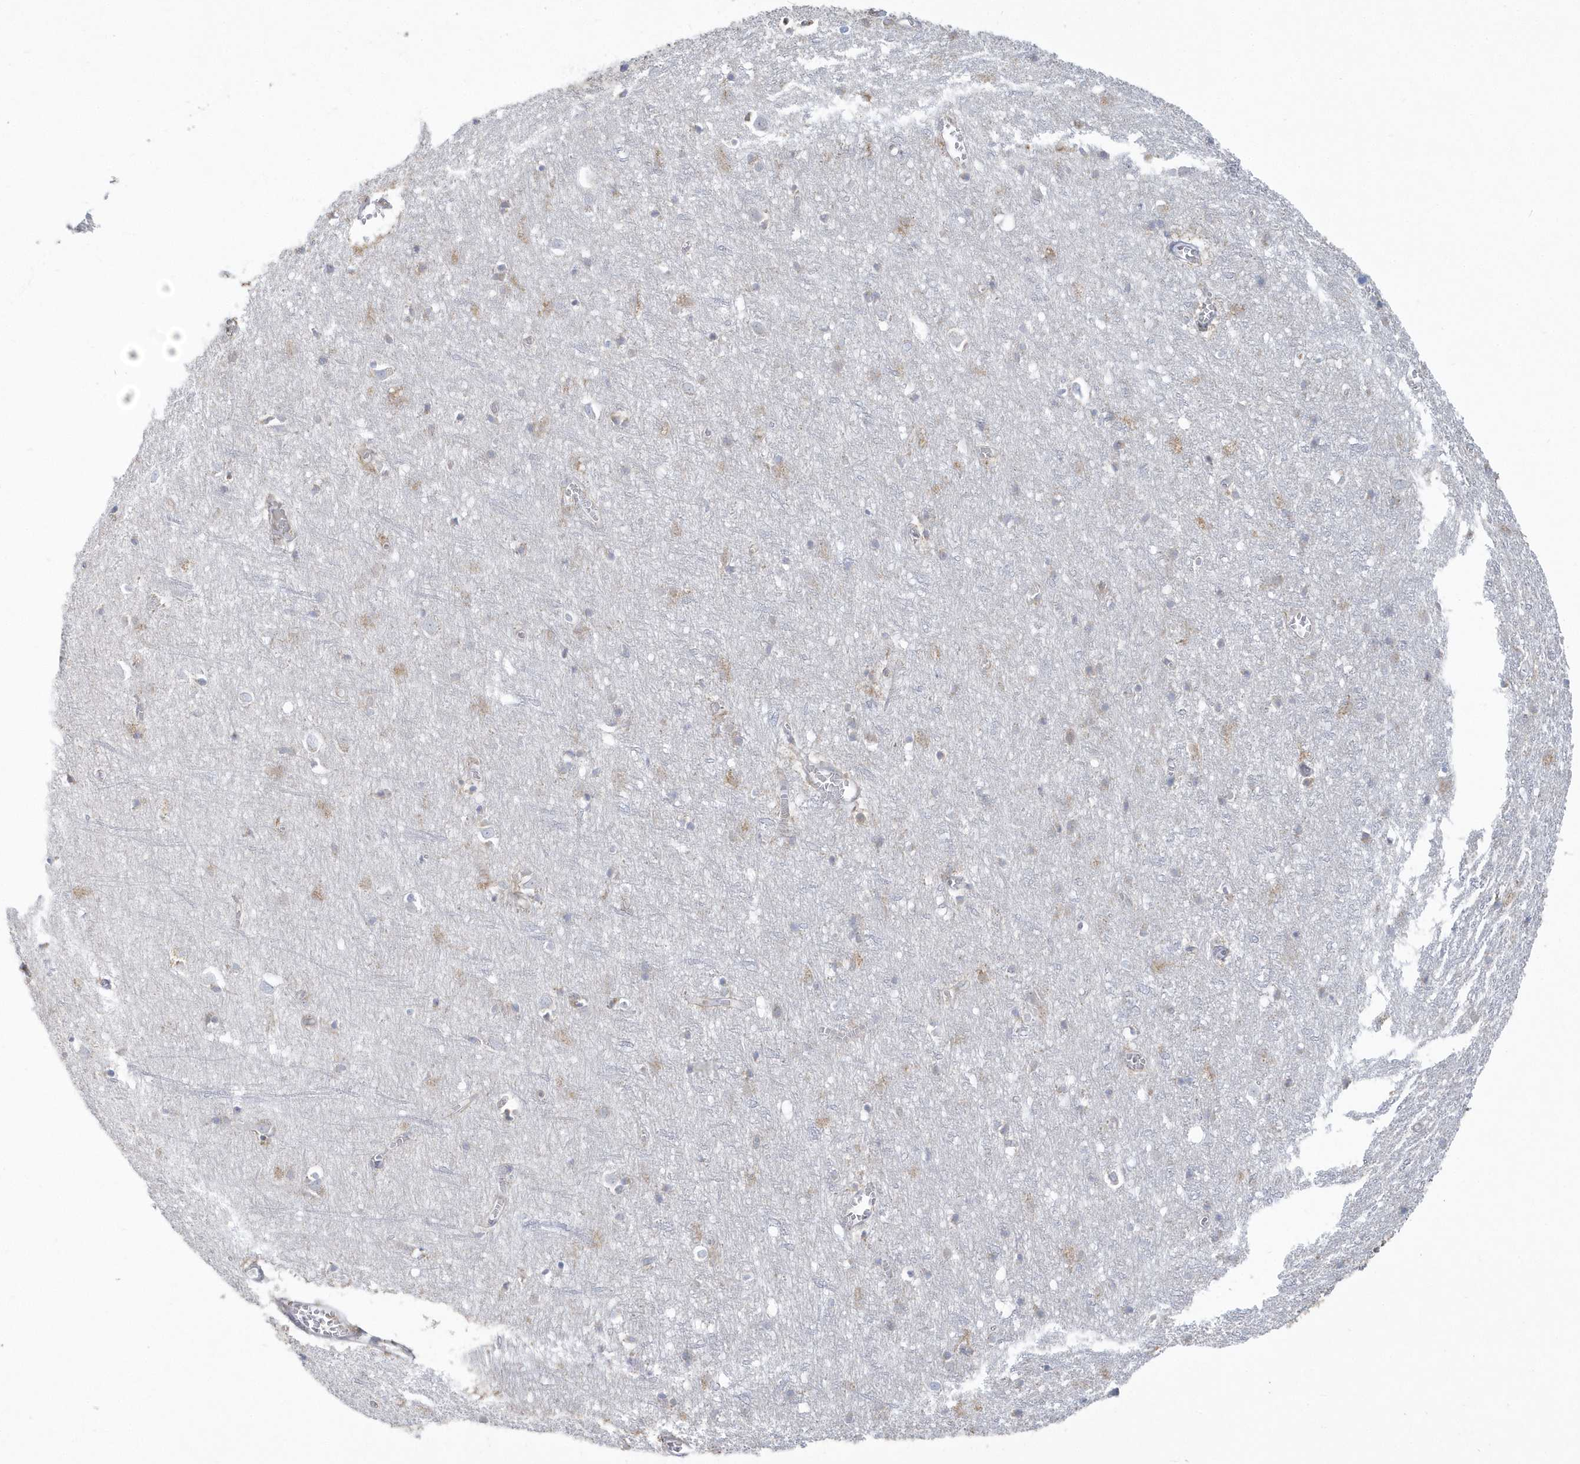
{"staining": {"intensity": "negative", "quantity": "none", "location": "none"}, "tissue": "cerebral cortex", "cell_type": "Endothelial cells", "image_type": "normal", "snomed": [{"axis": "morphology", "description": "Normal tissue, NOS"}, {"axis": "topography", "description": "Cerebral cortex"}], "caption": "Immunohistochemistry (IHC) image of unremarkable cerebral cortex stained for a protein (brown), which shows no positivity in endothelial cells.", "gene": "PCBD1", "patient": {"sex": "female", "age": 64}}